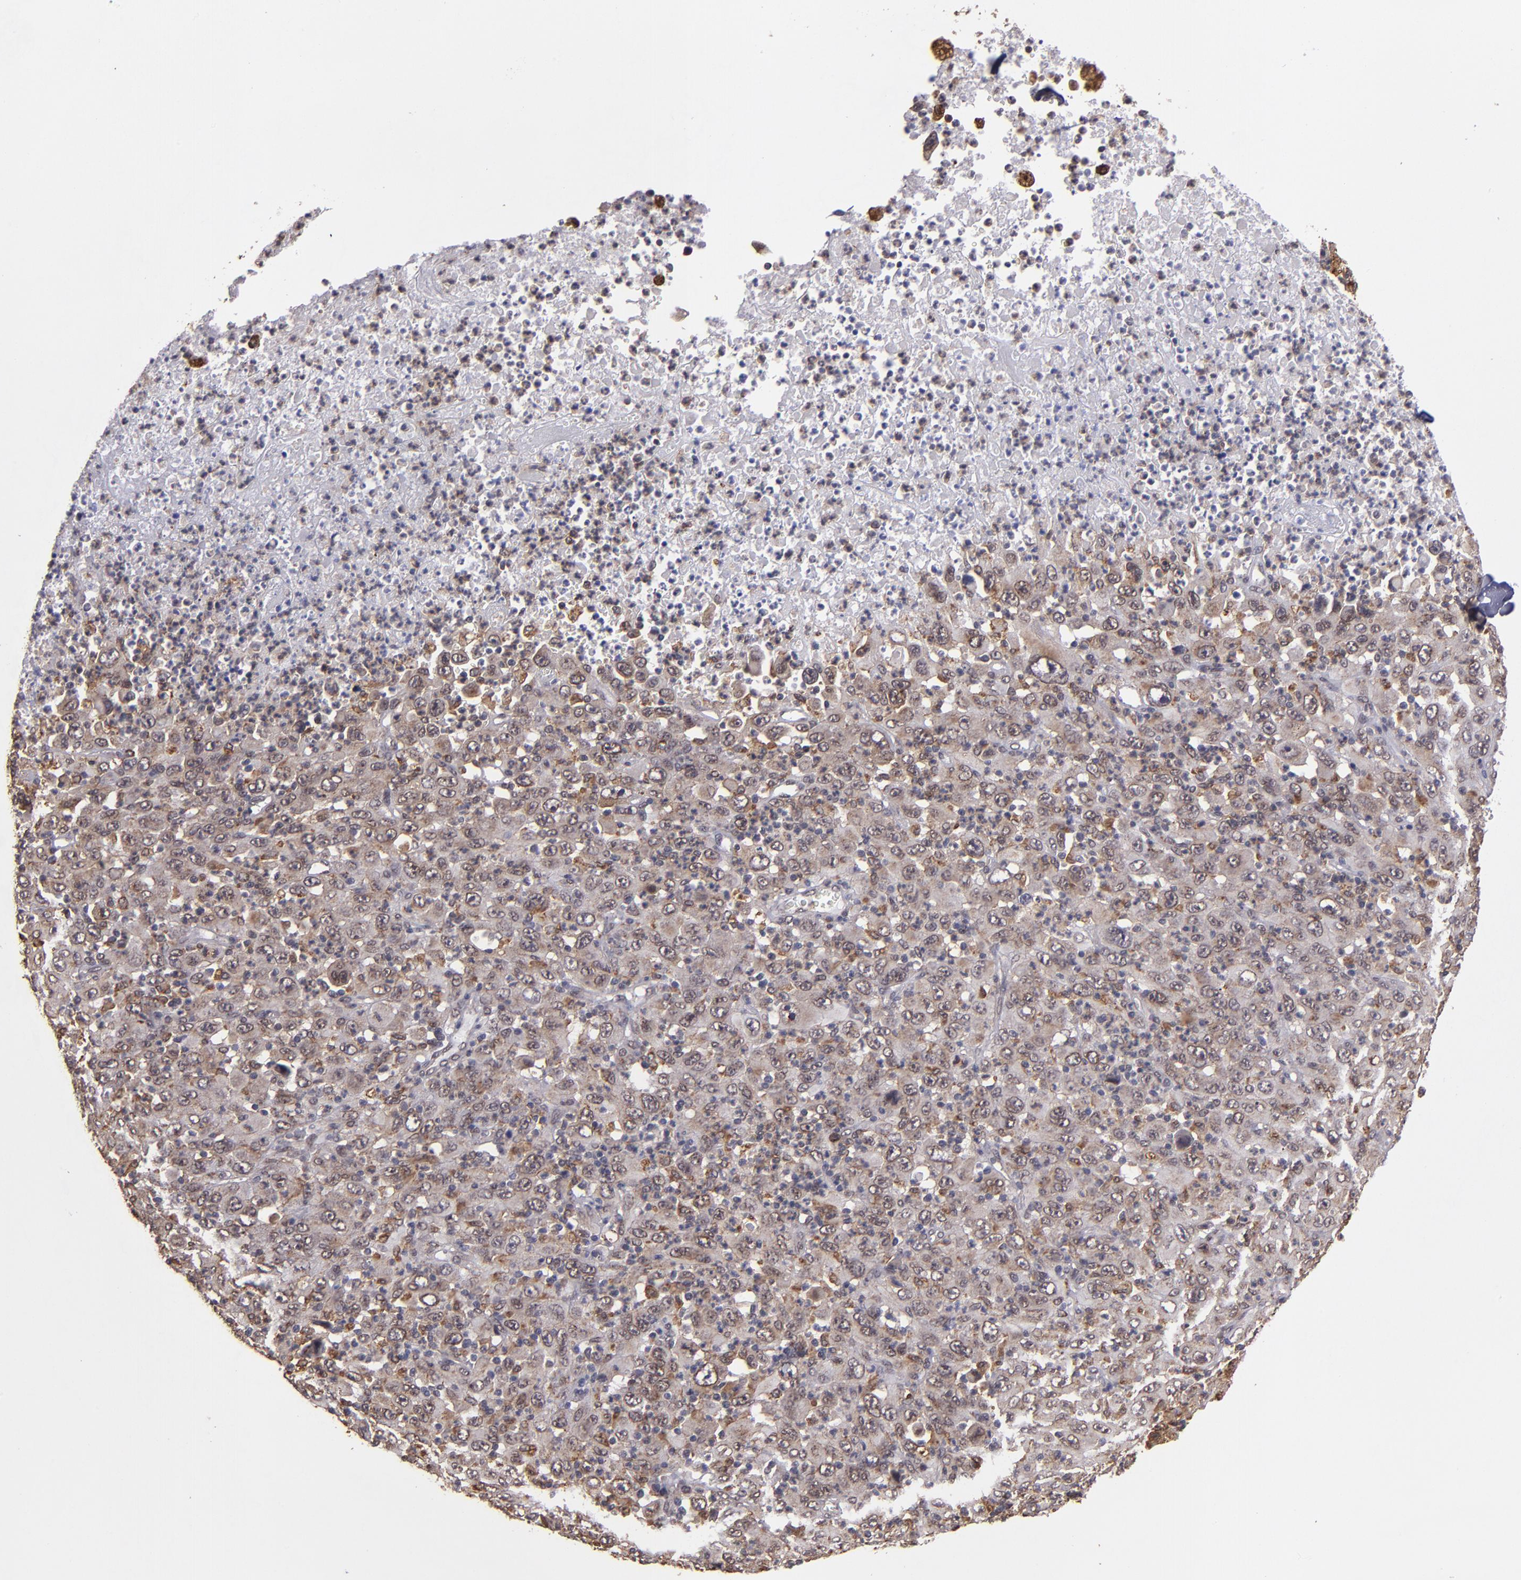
{"staining": {"intensity": "moderate", "quantity": "25%-75%", "location": "cytoplasmic/membranous"}, "tissue": "melanoma", "cell_type": "Tumor cells", "image_type": "cancer", "snomed": [{"axis": "morphology", "description": "Malignant melanoma, Metastatic site"}, {"axis": "topography", "description": "Skin"}], "caption": "A brown stain shows moderate cytoplasmic/membranous positivity of a protein in malignant melanoma (metastatic site) tumor cells. The staining is performed using DAB (3,3'-diaminobenzidine) brown chromogen to label protein expression. The nuclei are counter-stained blue using hematoxylin.", "gene": "SIPA1L1", "patient": {"sex": "female", "age": 56}}